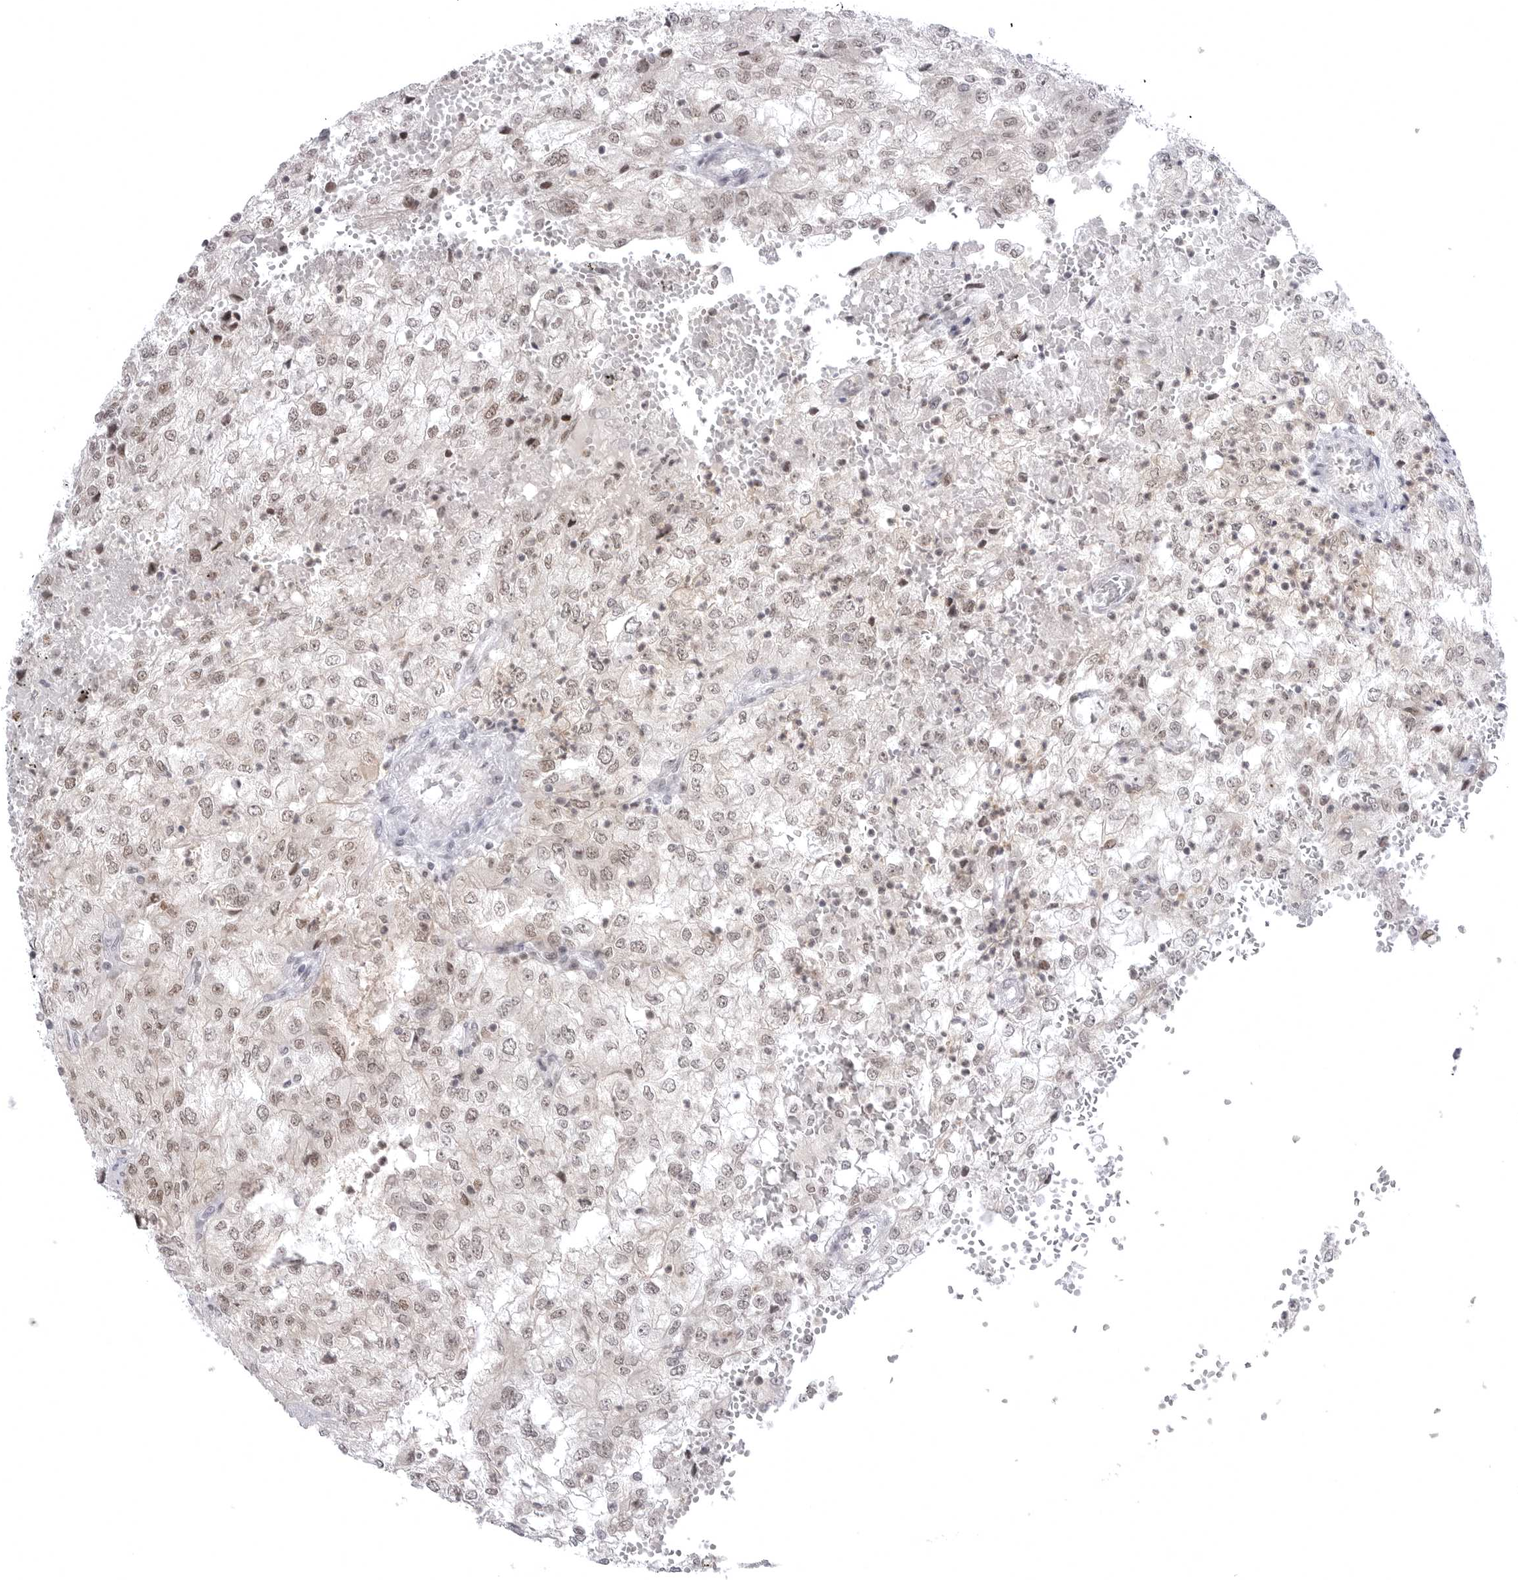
{"staining": {"intensity": "weak", "quantity": "25%-75%", "location": "nuclear"}, "tissue": "renal cancer", "cell_type": "Tumor cells", "image_type": "cancer", "snomed": [{"axis": "morphology", "description": "Adenocarcinoma, NOS"}, {"axis": "topography", "description": "Kidney"}], "caption": "Immunohistochemistry image of renal adenocarcinoma stained for a protein (brown), which demonstrates low levels of weak nuclear expression in about 25%-75% of tumor cells.", "gene": "PTK2B", "patient": {"sex": "female", "age": 54}}